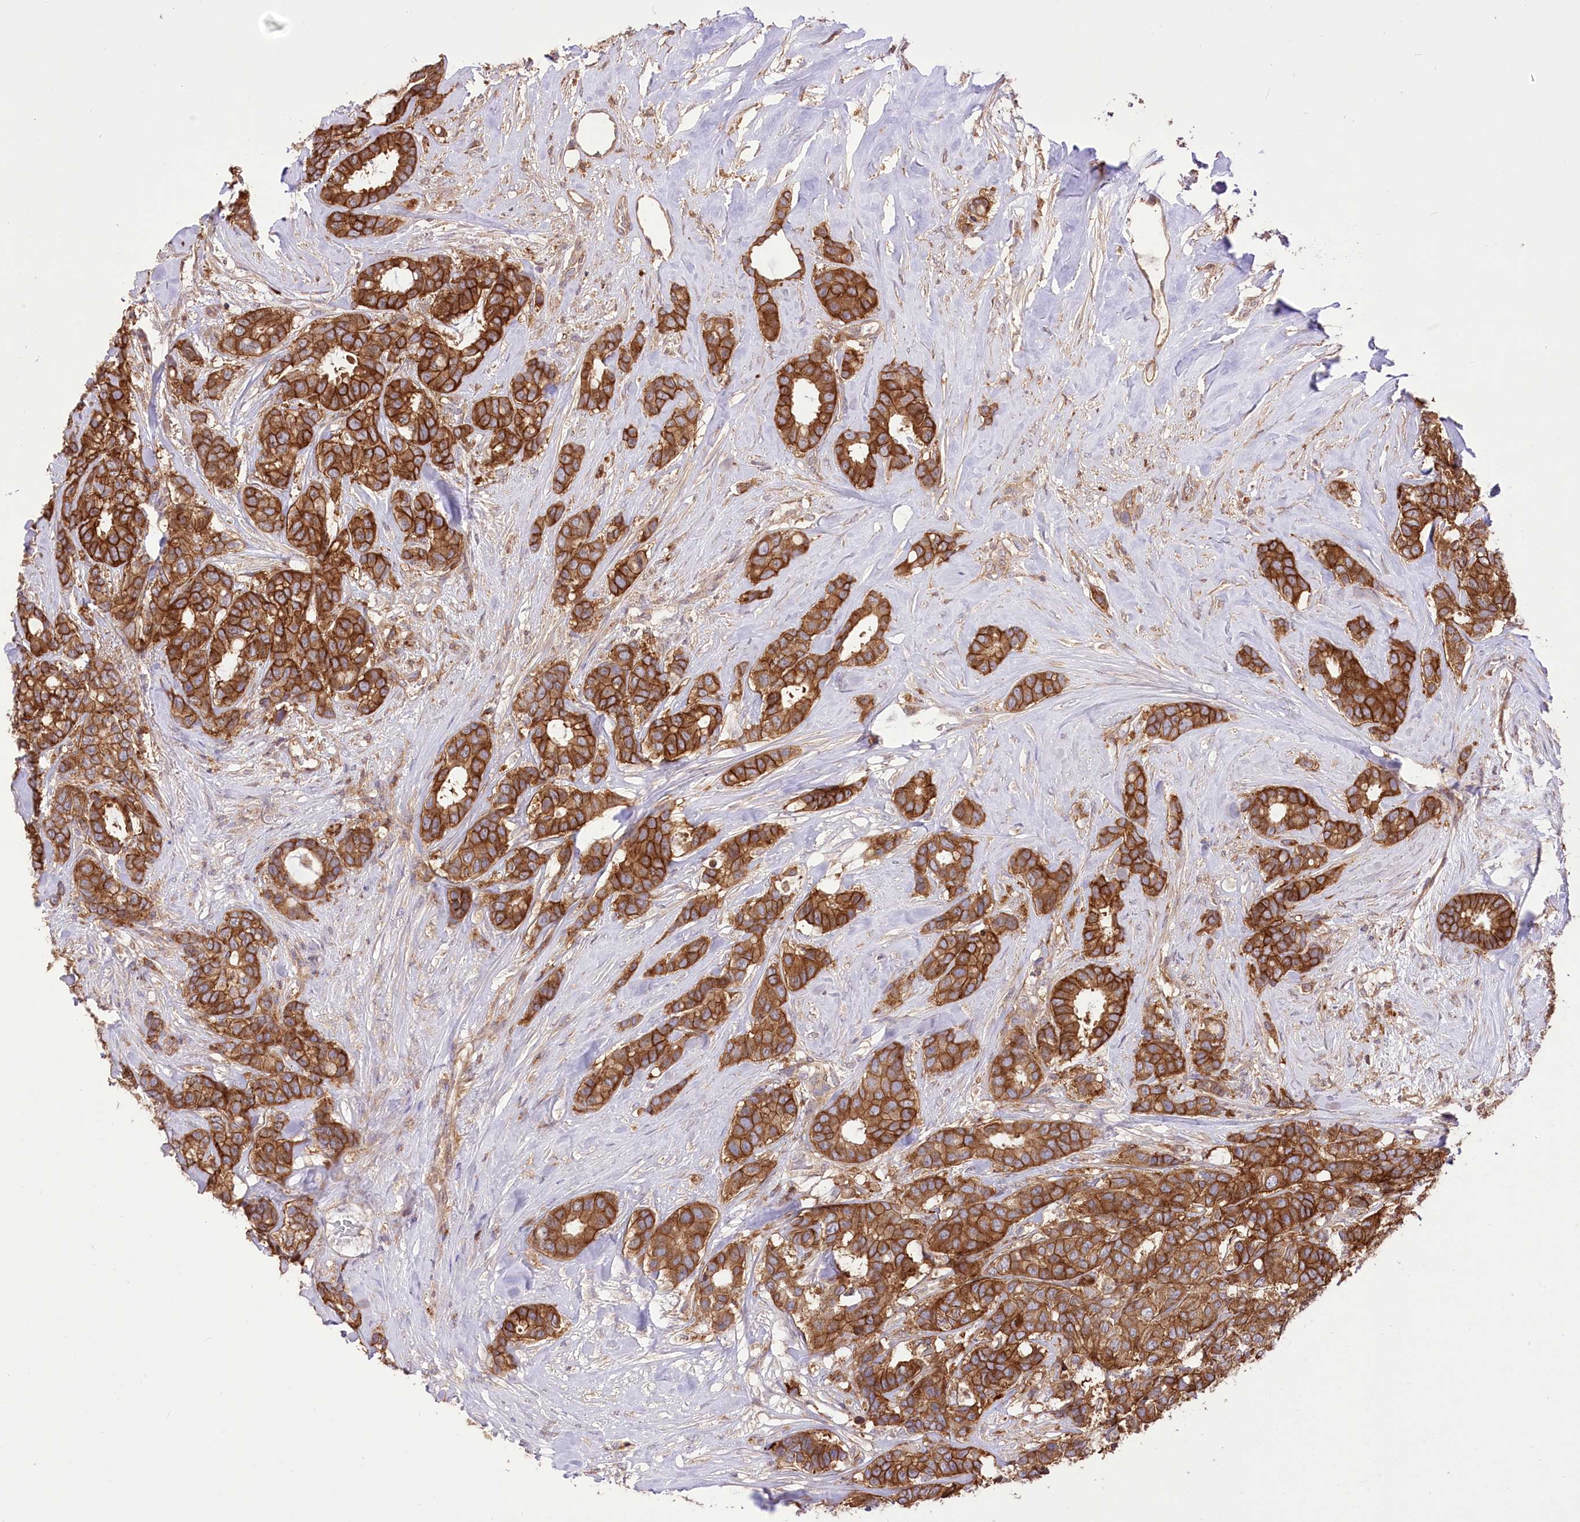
{"staining": {"intensity": "strong", "quantity": ">75%", "location": "cytoplasmic/membranous"}, "tissue": "breast cancer", "cell_type": "Tumor cells", "image_type": "cancer", "snomed": [{"axis": "morphology", "description": "Duct carcinoma"}, {"axis": "topography", "description": "Breast"}], "caption": "High-magnification brightfield microscopy of breast invasive ductal carcinoma stained with DAB (brown) and counterstained with hematoxylin (blue). tumor cells exhibit strong cytoplasmic/membranous positivity is identified in about>75% of cells.", "gene": "XYLB", "patient": {"sex": "female", "age": 87}}